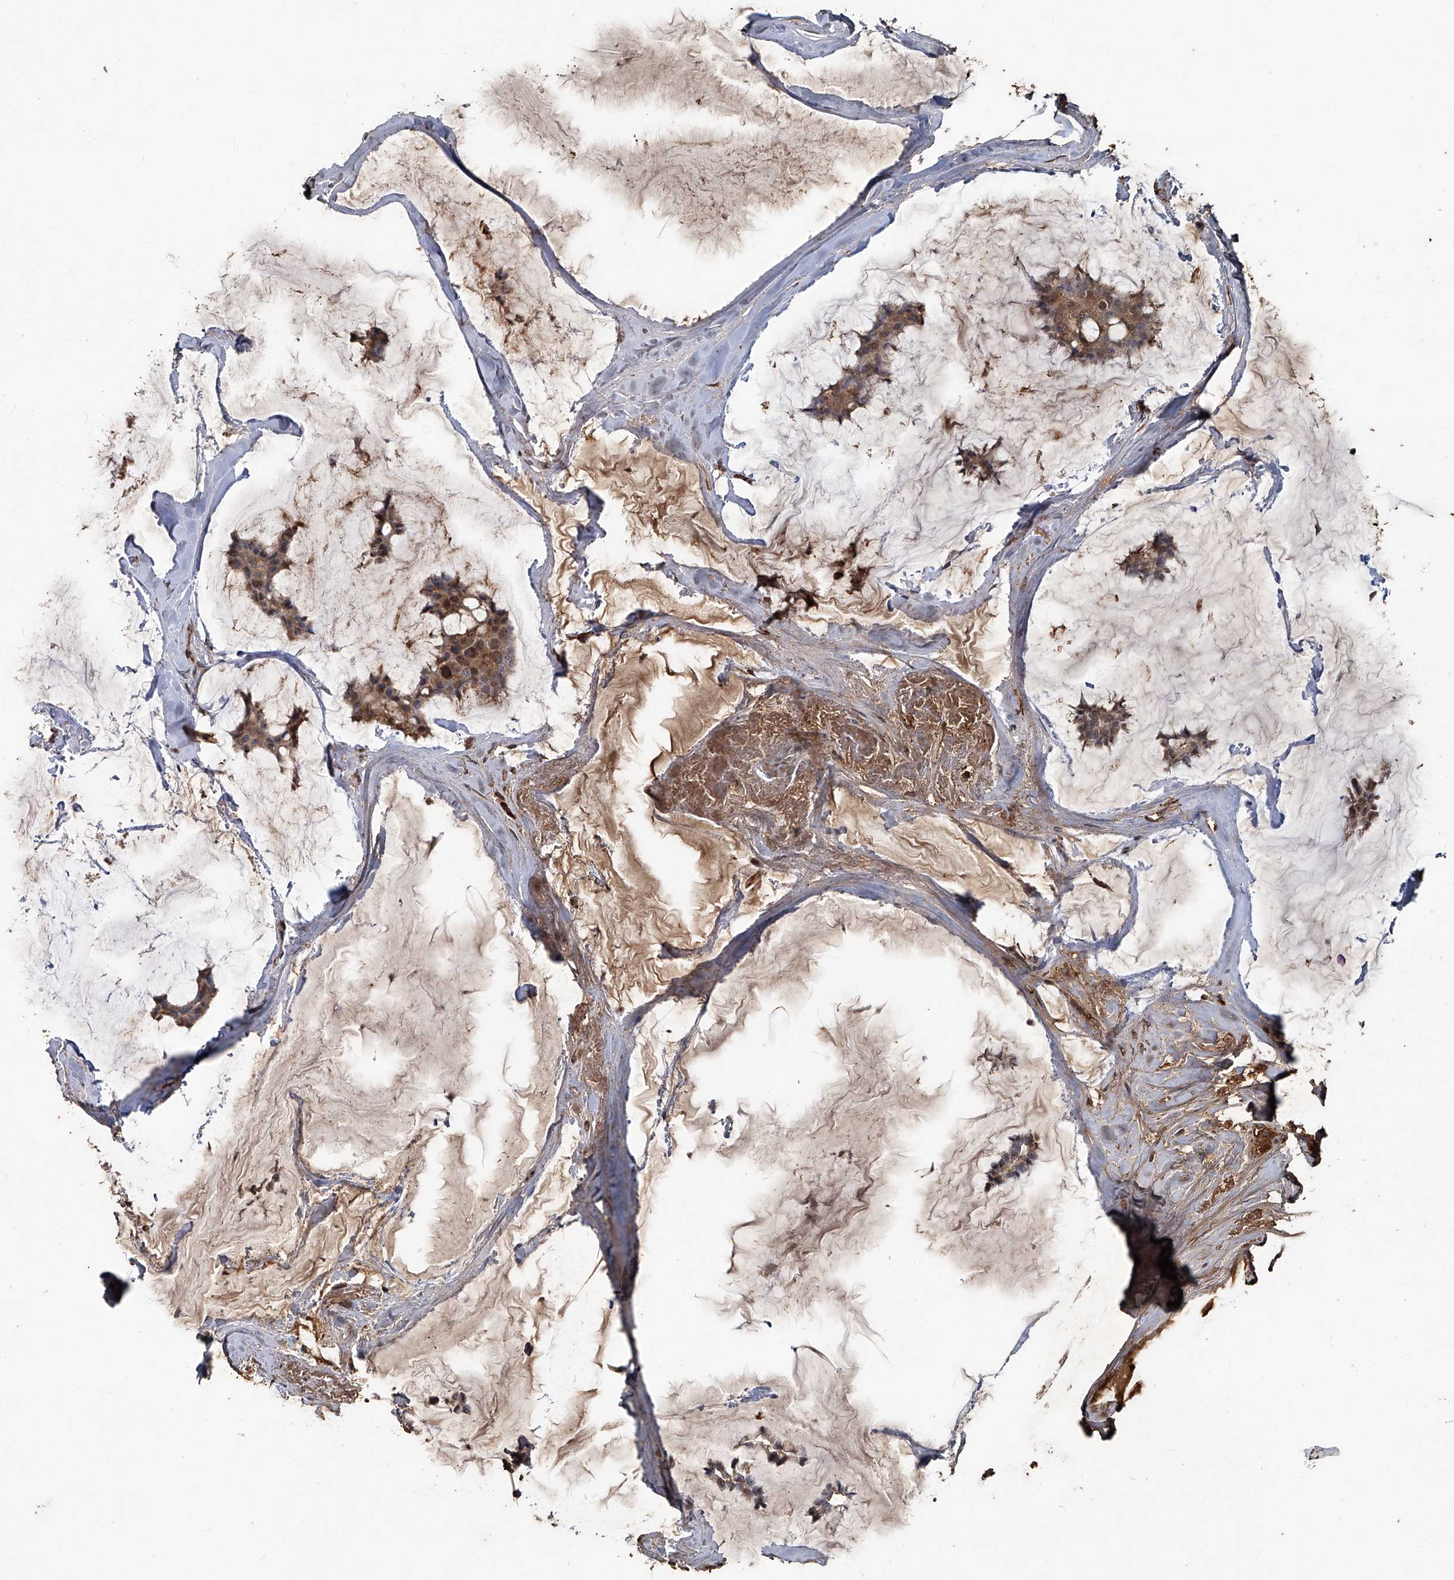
{"staining": {"intensity": "moderate", "quantity": ">75%", "location": "cytoplasmic/membranous"}, "tissue": "breast cancer", "cell_type": "Tumor cells", "image_type": "cancer", "snomed": [{"axis": "morphology", "description": "Duct carcinoma"}, {"axis": "topography", "description": "Breast"}], "caption": "Immunohistochemistry (IHC) histopathology image of human invasive ductal carcinoma (breast) stained for a protein (brown), which shows medium levels of moderate cytoplasmic/membranous positivity in approximately >75% of tumor cells.", "gene": "GPR132", "patient": {"sex": "female", "age": 93}}